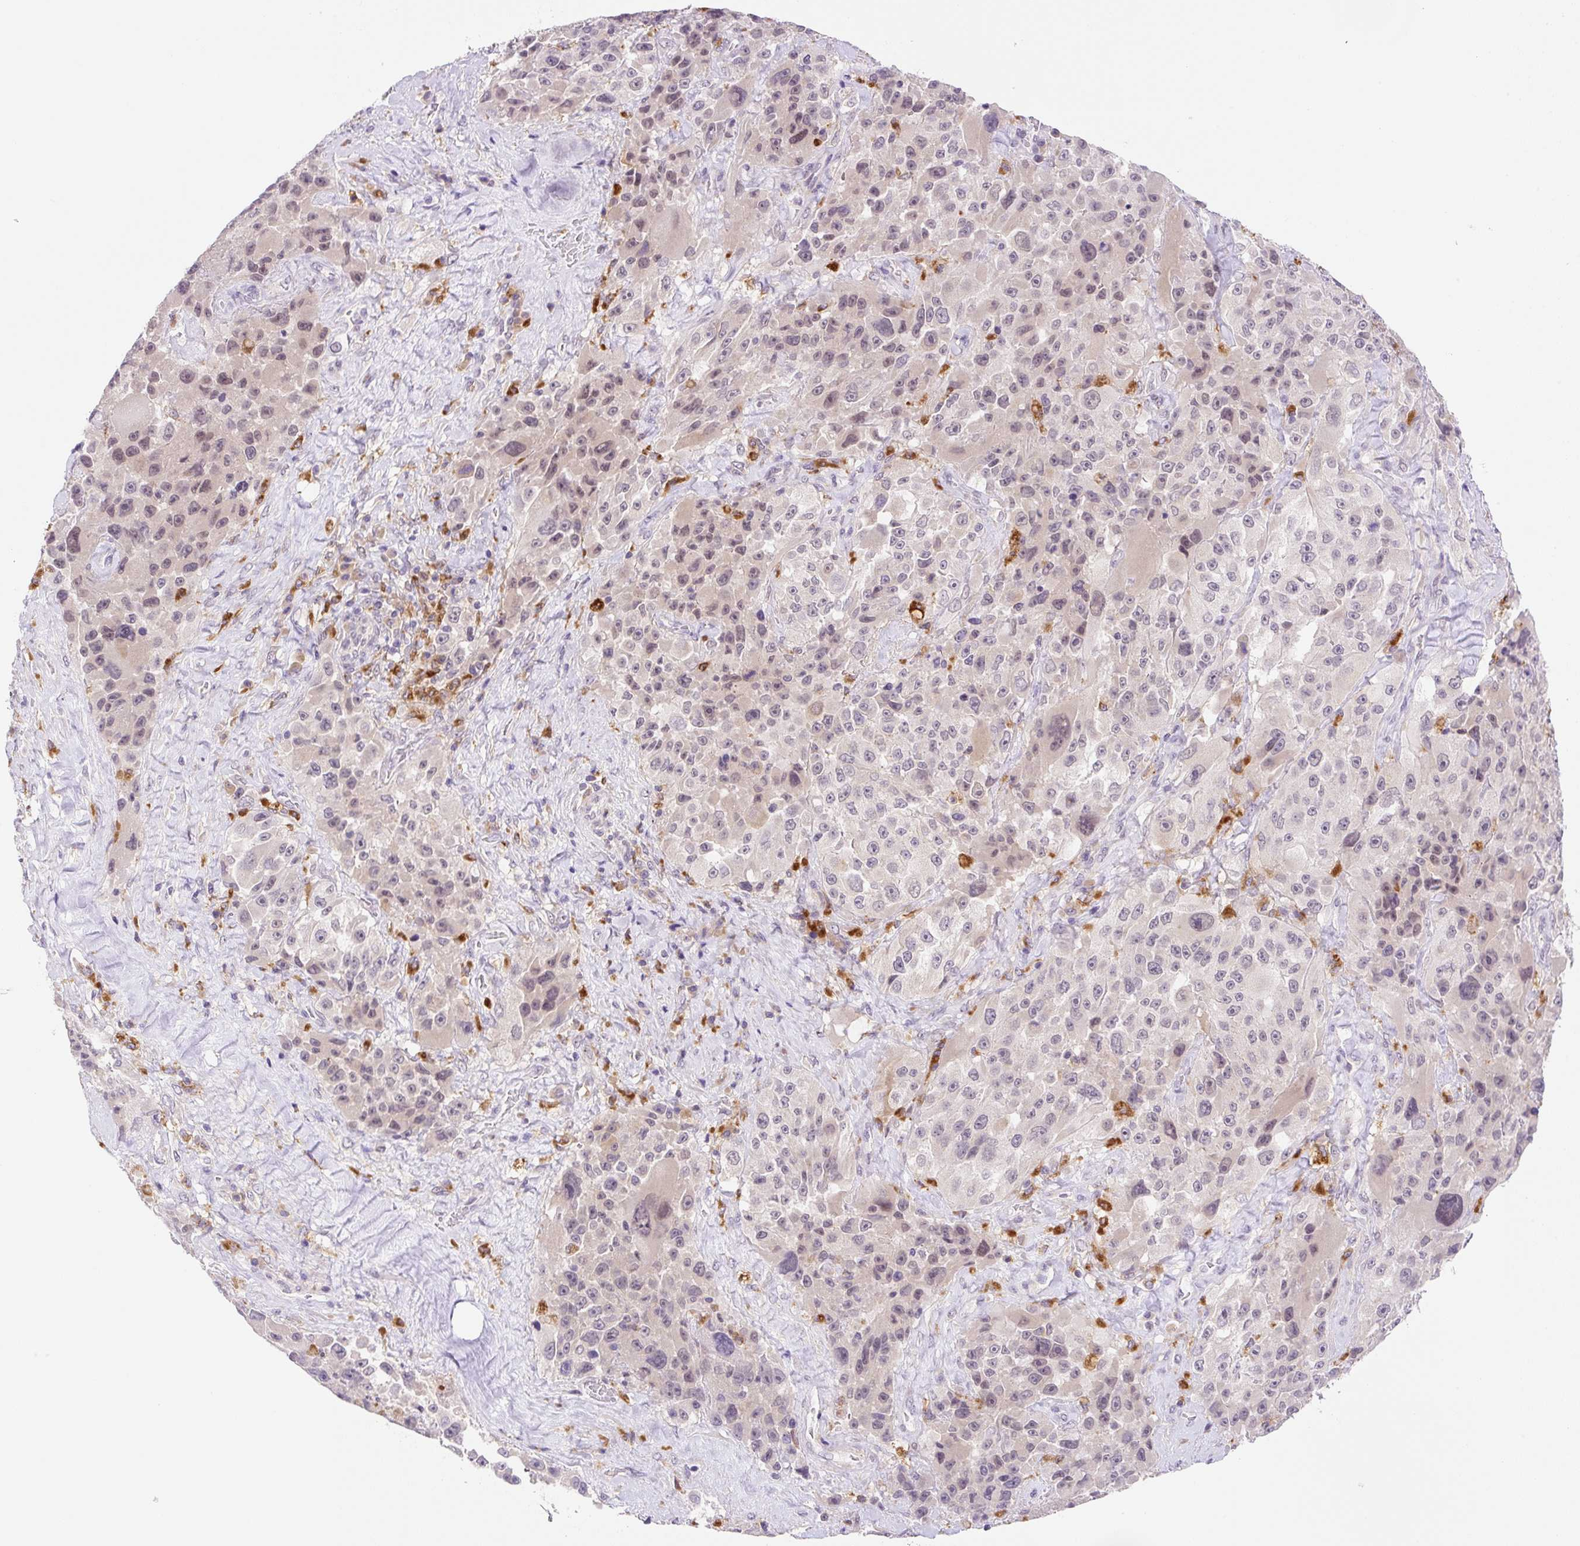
{"staining": {"intensity": "weak", "quantity": "<25%", "location": "nuclear"}, "tissue": "melanoma", "cell_type": "Tumor cells", "image_type": "cancer", "snomed": [{"axis": "morphology", "description": "Malignant melanoma, Metastatic site"}, {"axis": "topography", "description": "Lymph node"}], "caption": "This histopathology image is of melanoma stained with immunohistochemistry to label a protein in brown with the nuclei are counter-stained blue. There is no positivity in tumor cells.", "gene": "CEBPZOS", "patient": {"sex": "male", "age": 62}}